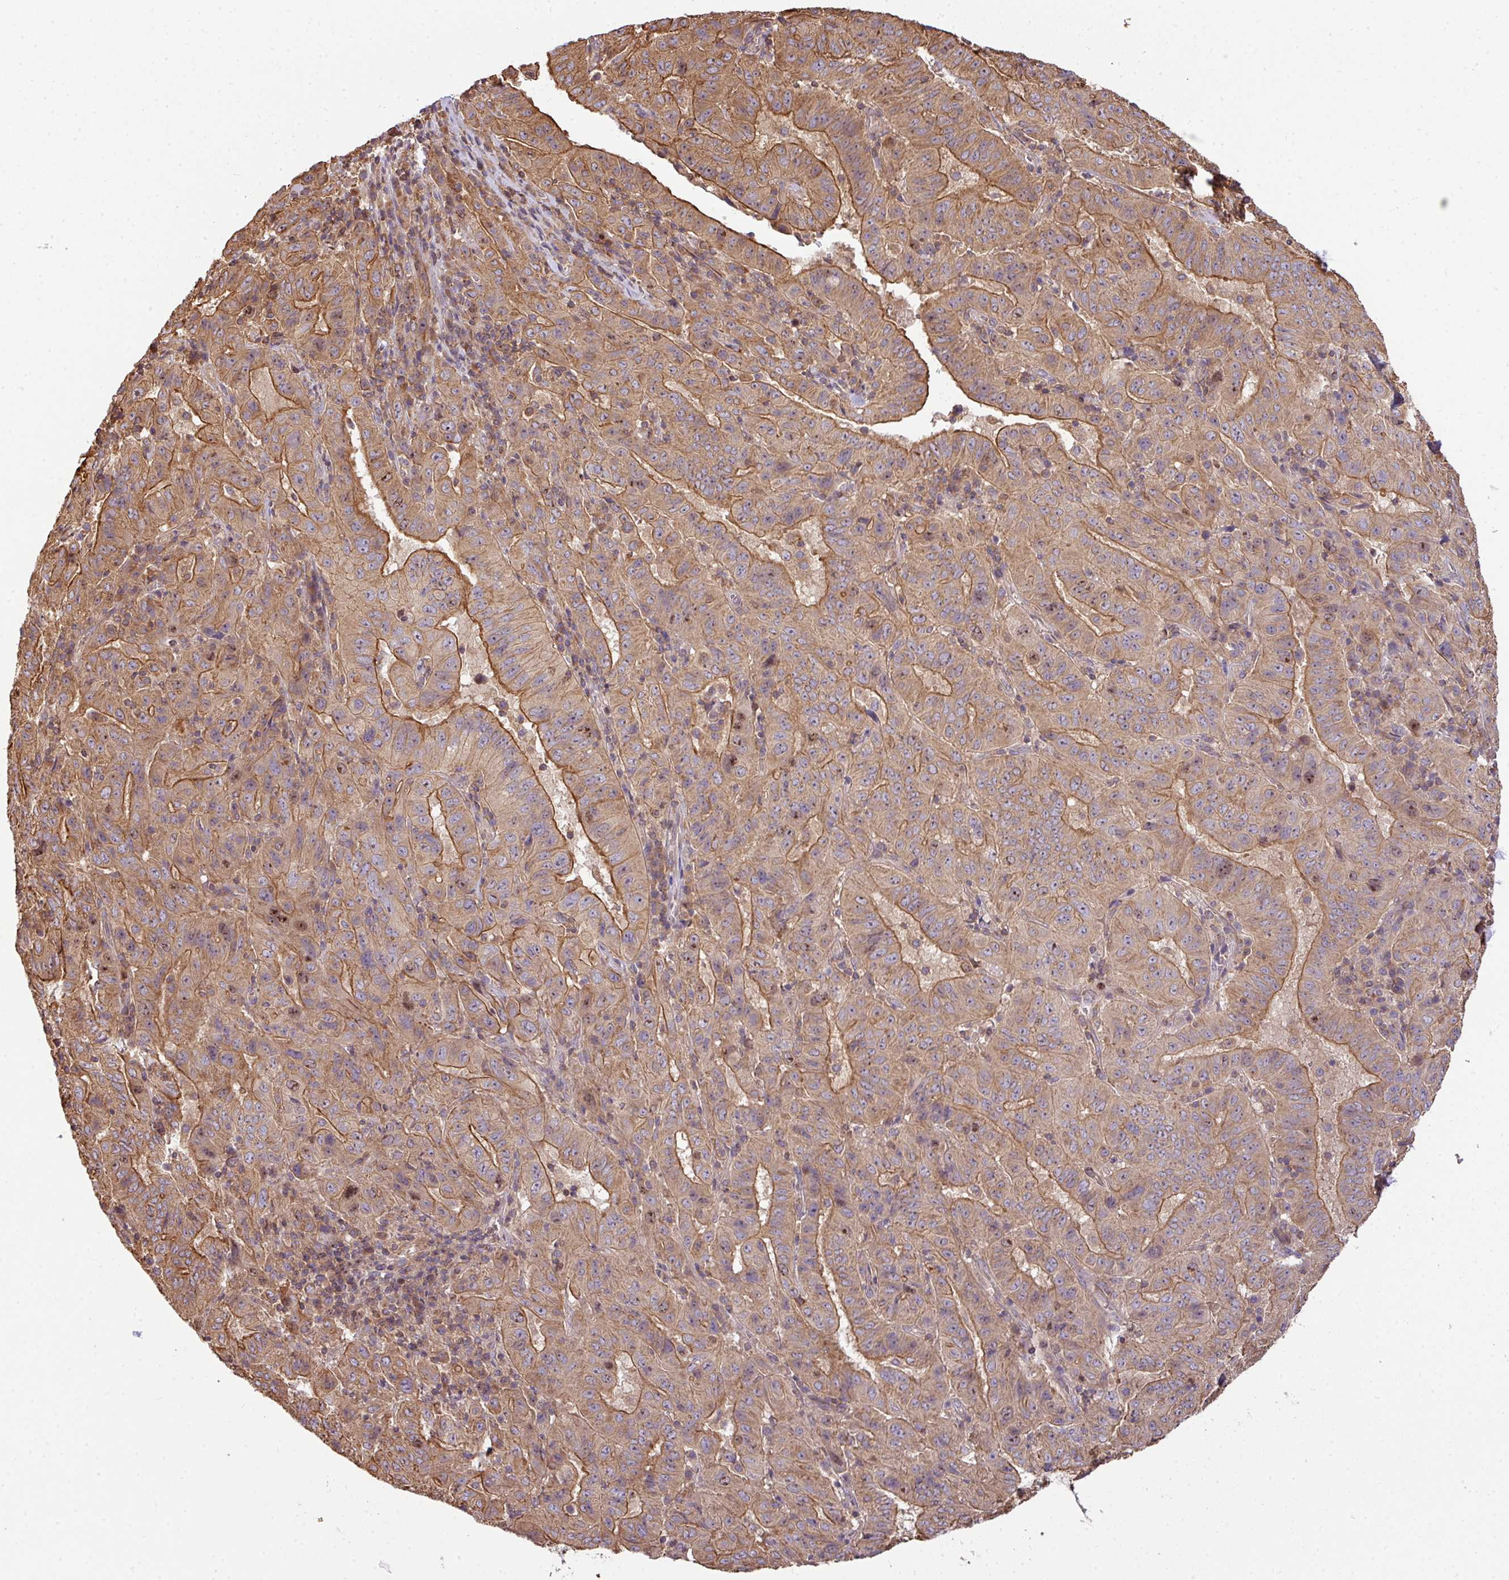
{"staining": {"intensity": "moderate", "quantity": ">75%", "location": "cytoplasmic/membranous,nuclear"}, "tissue": "pancreatic cancer", "cell_type": "Tumor cells", "image_type": "cancer", "snomed": [{"axis": "morphology", "description": "Adenocarcinoma, NOS"}, {"axis": "topography", "description": "Pancreas"}], "caption": "Protein staining of pancreatic adenocarcinoma tissue displays moderate cytoplasmic/membranous and nuclear positivity in about >75% of tumor cells.", "gene": "VENTX", "patient": {"sex": "male", "age": 63}}